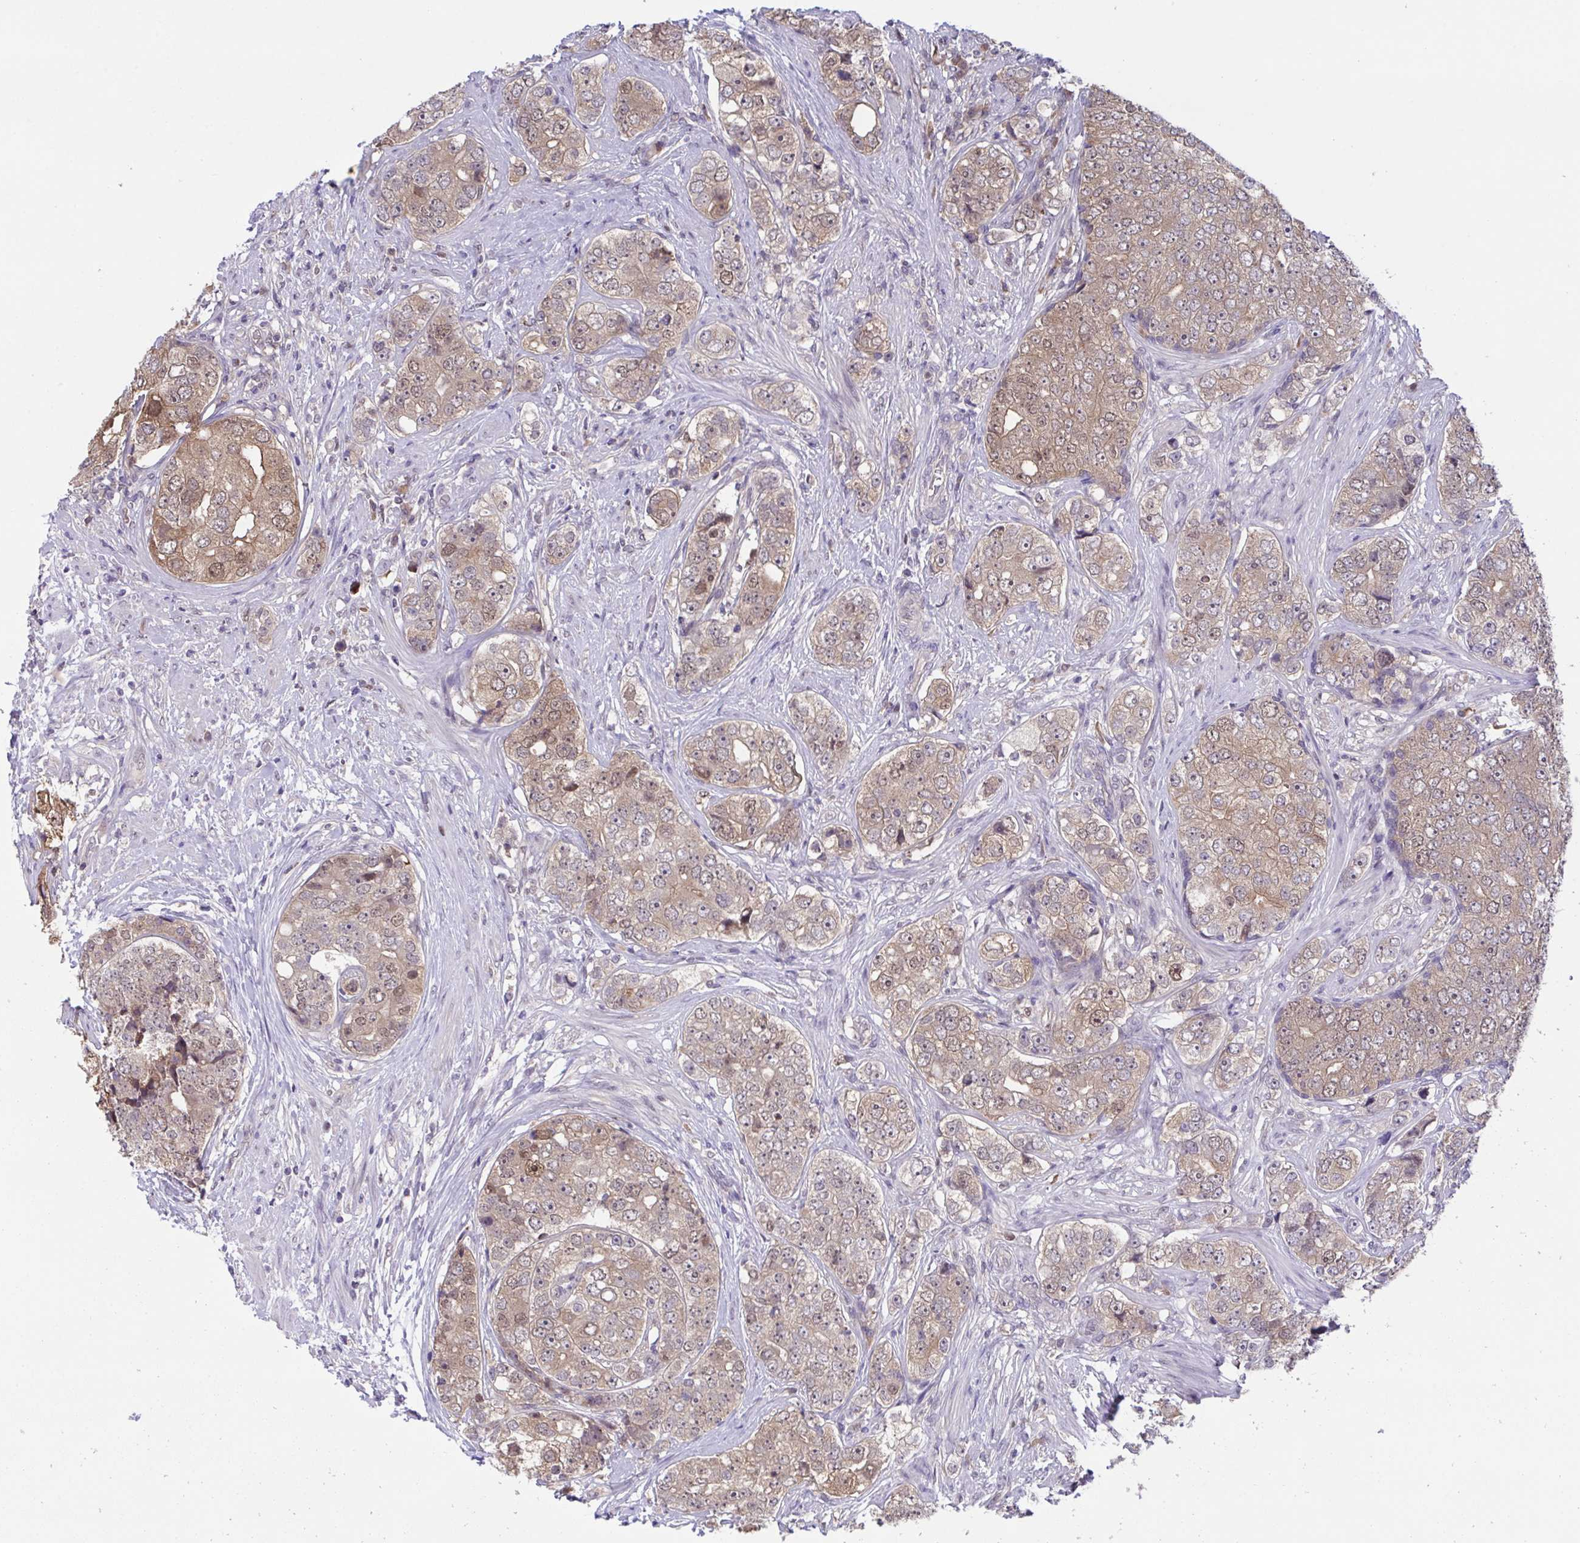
{"staining": {"intensity": "moderate", "quantity": ">75%", "location": "cytoplasmic/membranous,nuclear"}, "tissue": "prostate cancer", "cell_type": "Tumor cells", "image_type": "cancer", "snomed": [{"axis": "morphology", "description": "Adenocarcinoma, High grade"}, {"axis": "topography", "description": "Prostate"}], "caption": "Human prostate high-grade adenocarcinoma stained with a brown dye reveals moderate cytoplasmic/membranous and nuclear positive expression in about >75% of tumor cells.", "gene": "ZNF444", "patient": {"sex": "male", "age": 60}}